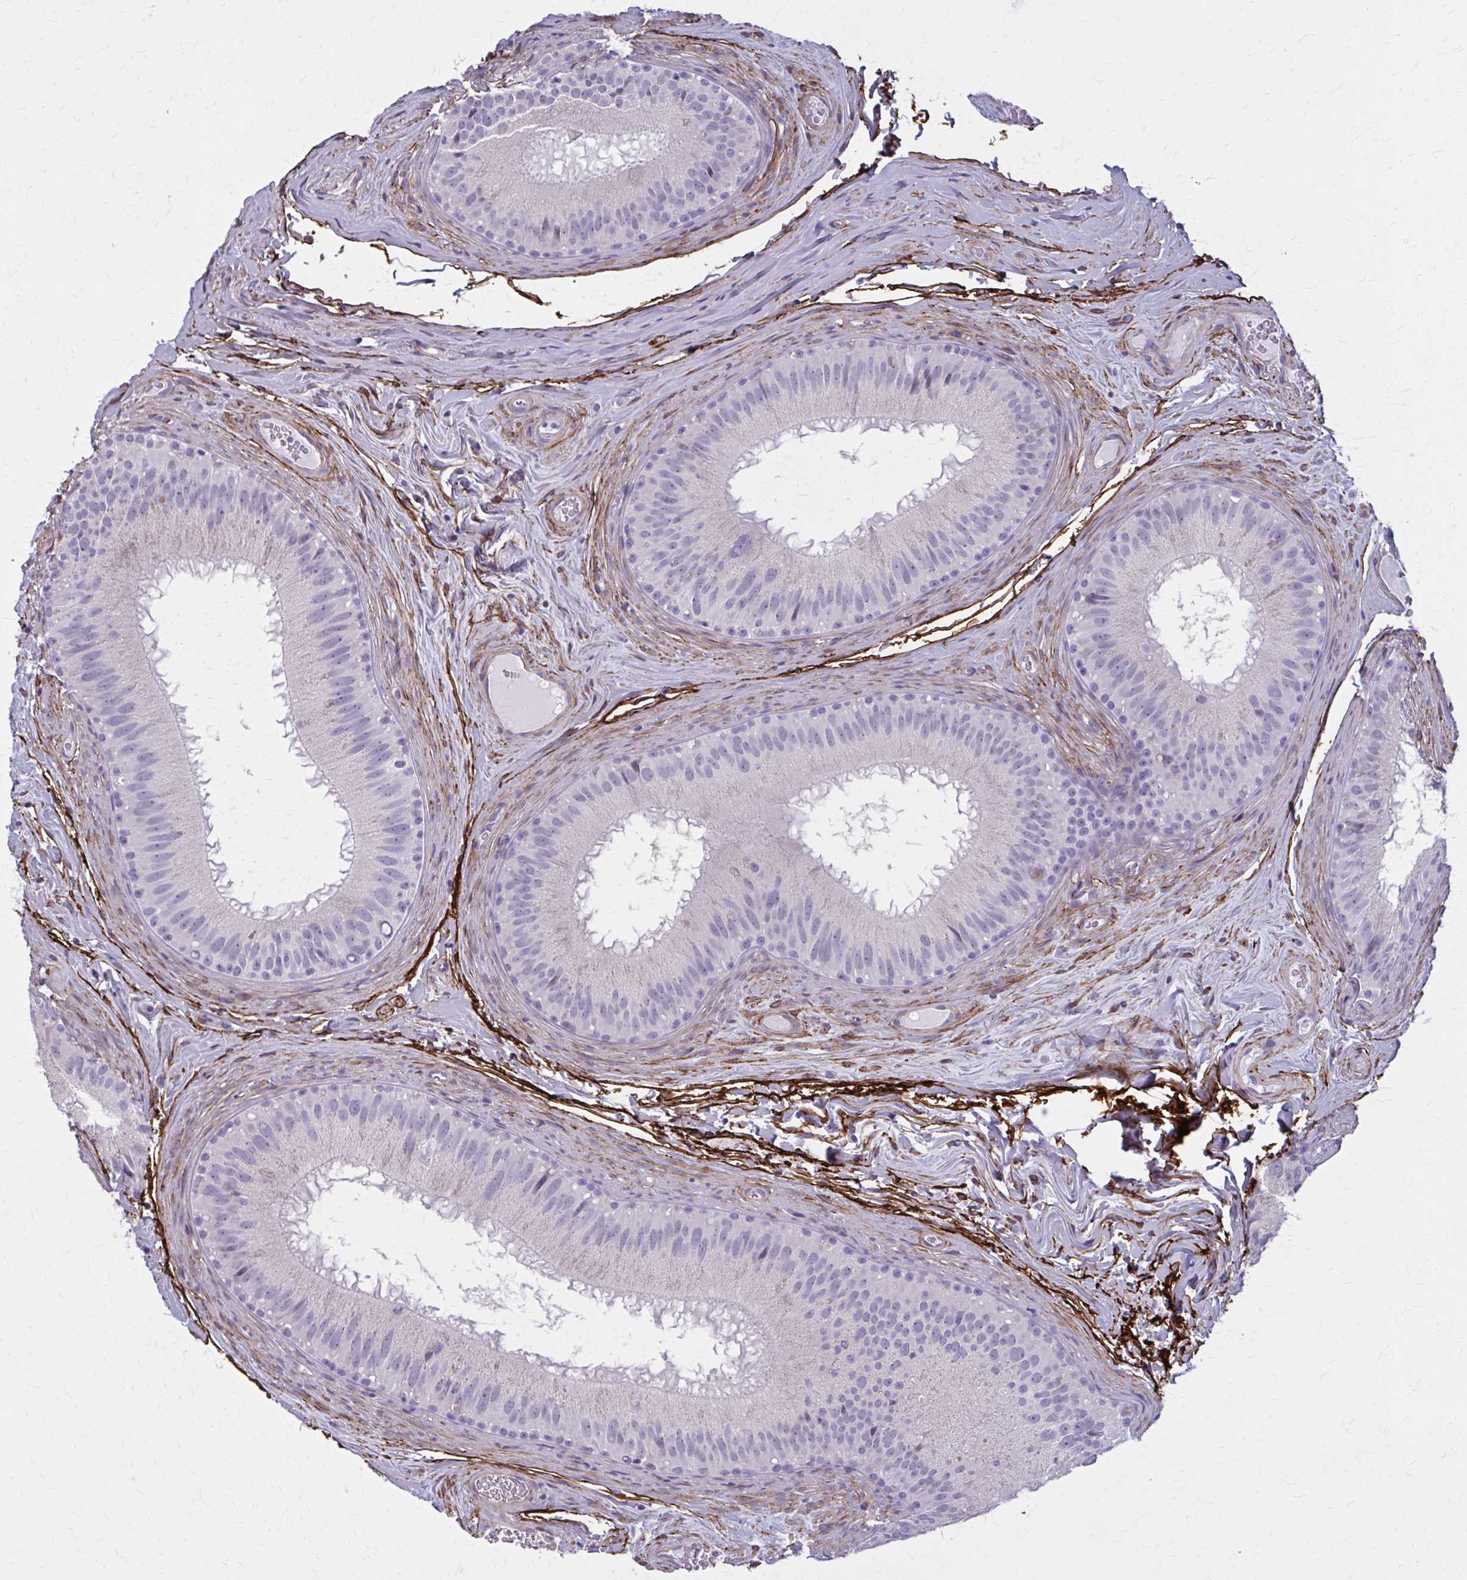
{"staining": {"intensity": "negative", "quantity": "none", "location": "none"}, "tissue": "epididymis", "cell_type": "Glandular cells", "image_type": "normal", "snomed": [{"axis": "morphology", "description": "Normal tissue, NOS"}, {"axis": "topography", "description": "Epididymis"}], "caption": "A histopathology image of epididymis stained for a protein displays no brown staining in glandular cells. The staining is performed using DAB brown chromogen with nuclei counter-stained in using hematoxylin.", "gene": "AKAP12", "patient": {"sex": "male", "age": 44}}